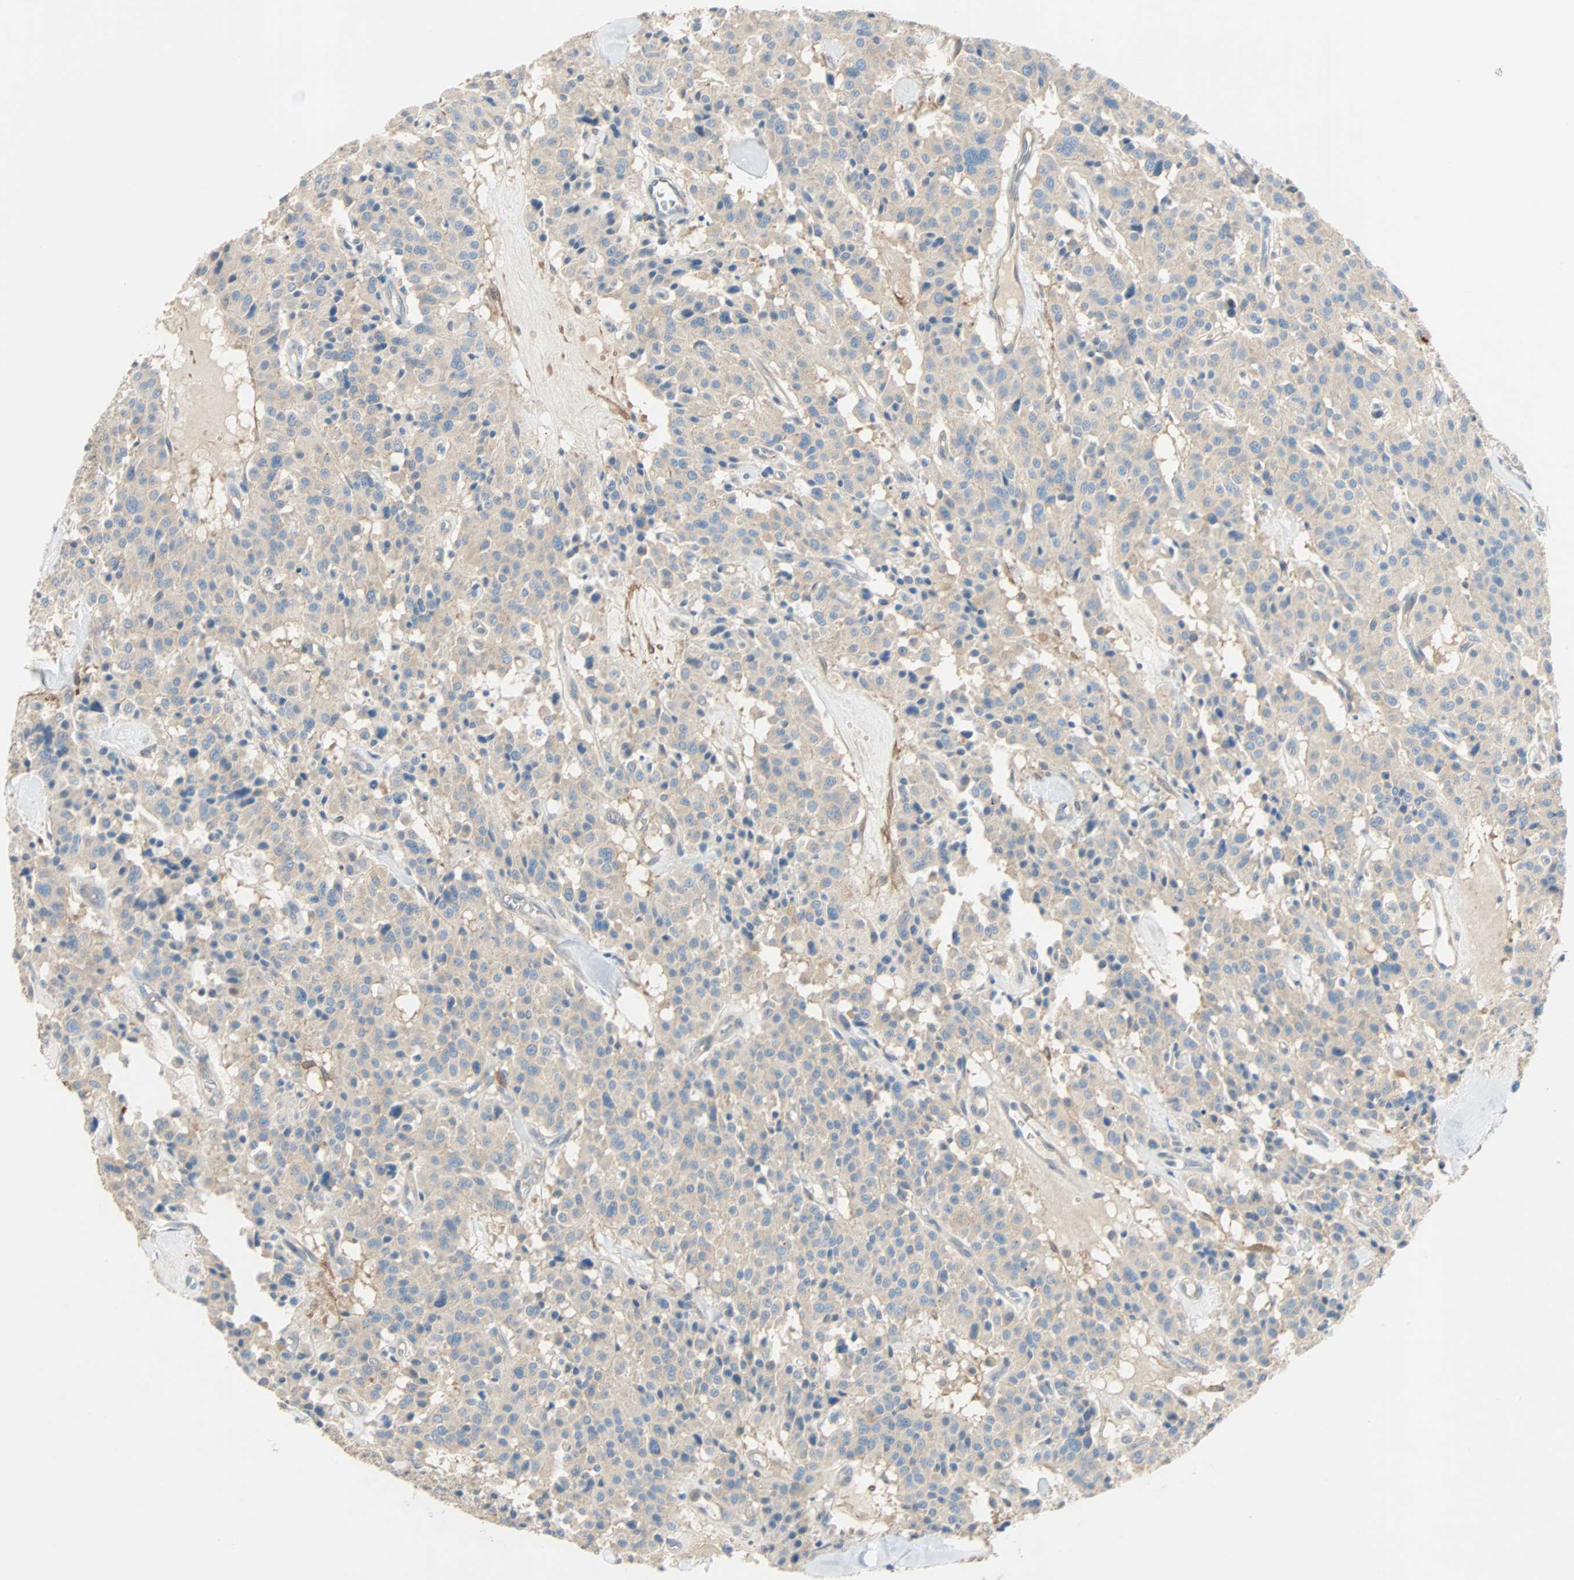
{"staining": {"intensity": "weak", "quantity": ">75%", "location": "cytoplasmic/membranous"}, "tissue": "carcinoid", "cell_type": "Tumor cells", "image_type": "cancer", "snomed": [{"axis": "morphology", "description": "Carcinoid, malignant, NOS"}, {"axis": "topography", "description": "Lung"}], "caption": "The immunohistochemical stain highlights weak cytoplasmic/membranous staining in tumor cells of malignant carcinoid tissue.", "gene": "TNFRSF12A", "patient": {"sex": "male", "age": 30}}